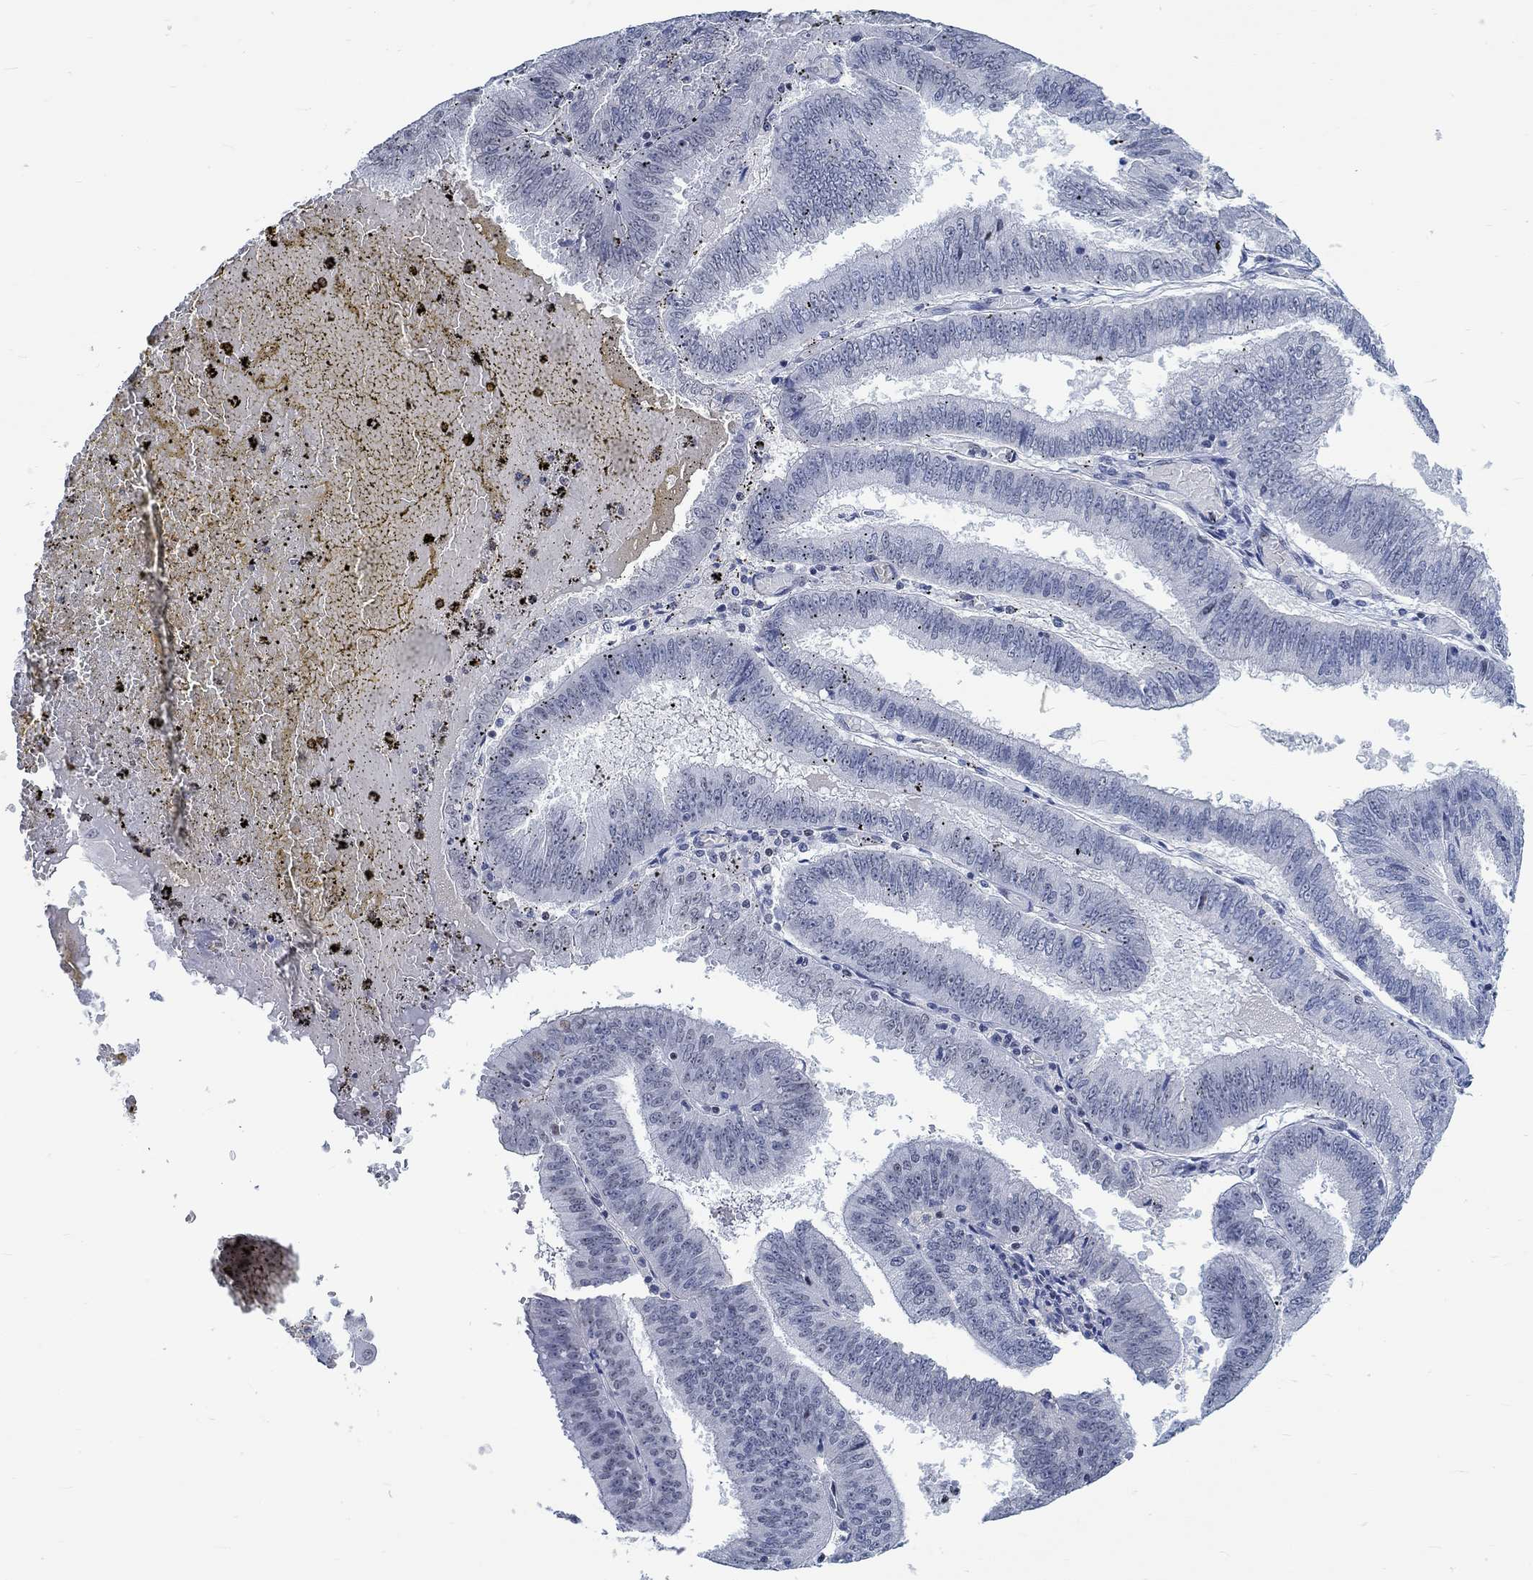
{"staining": {"intensity": "negative", "quantity": "none", "location": "none"}, "tissue": "endometrial cancer", "cell_type": "Tumor cells", "image_type": "cancer", "snomed": [{"axis": "morphology", "description": "Adenocarcinoma, NOS"}, {"axis": "topography", "description": "Endometrium"}], "caption": "A high-resolution photomicrograph shows immunohistochemistry (IHC) staining of endometrial cancer, which reveals no significant expression in tumor cells.", "gene": "KCNH8", "patient": {"sex": "female", "age": 66}}